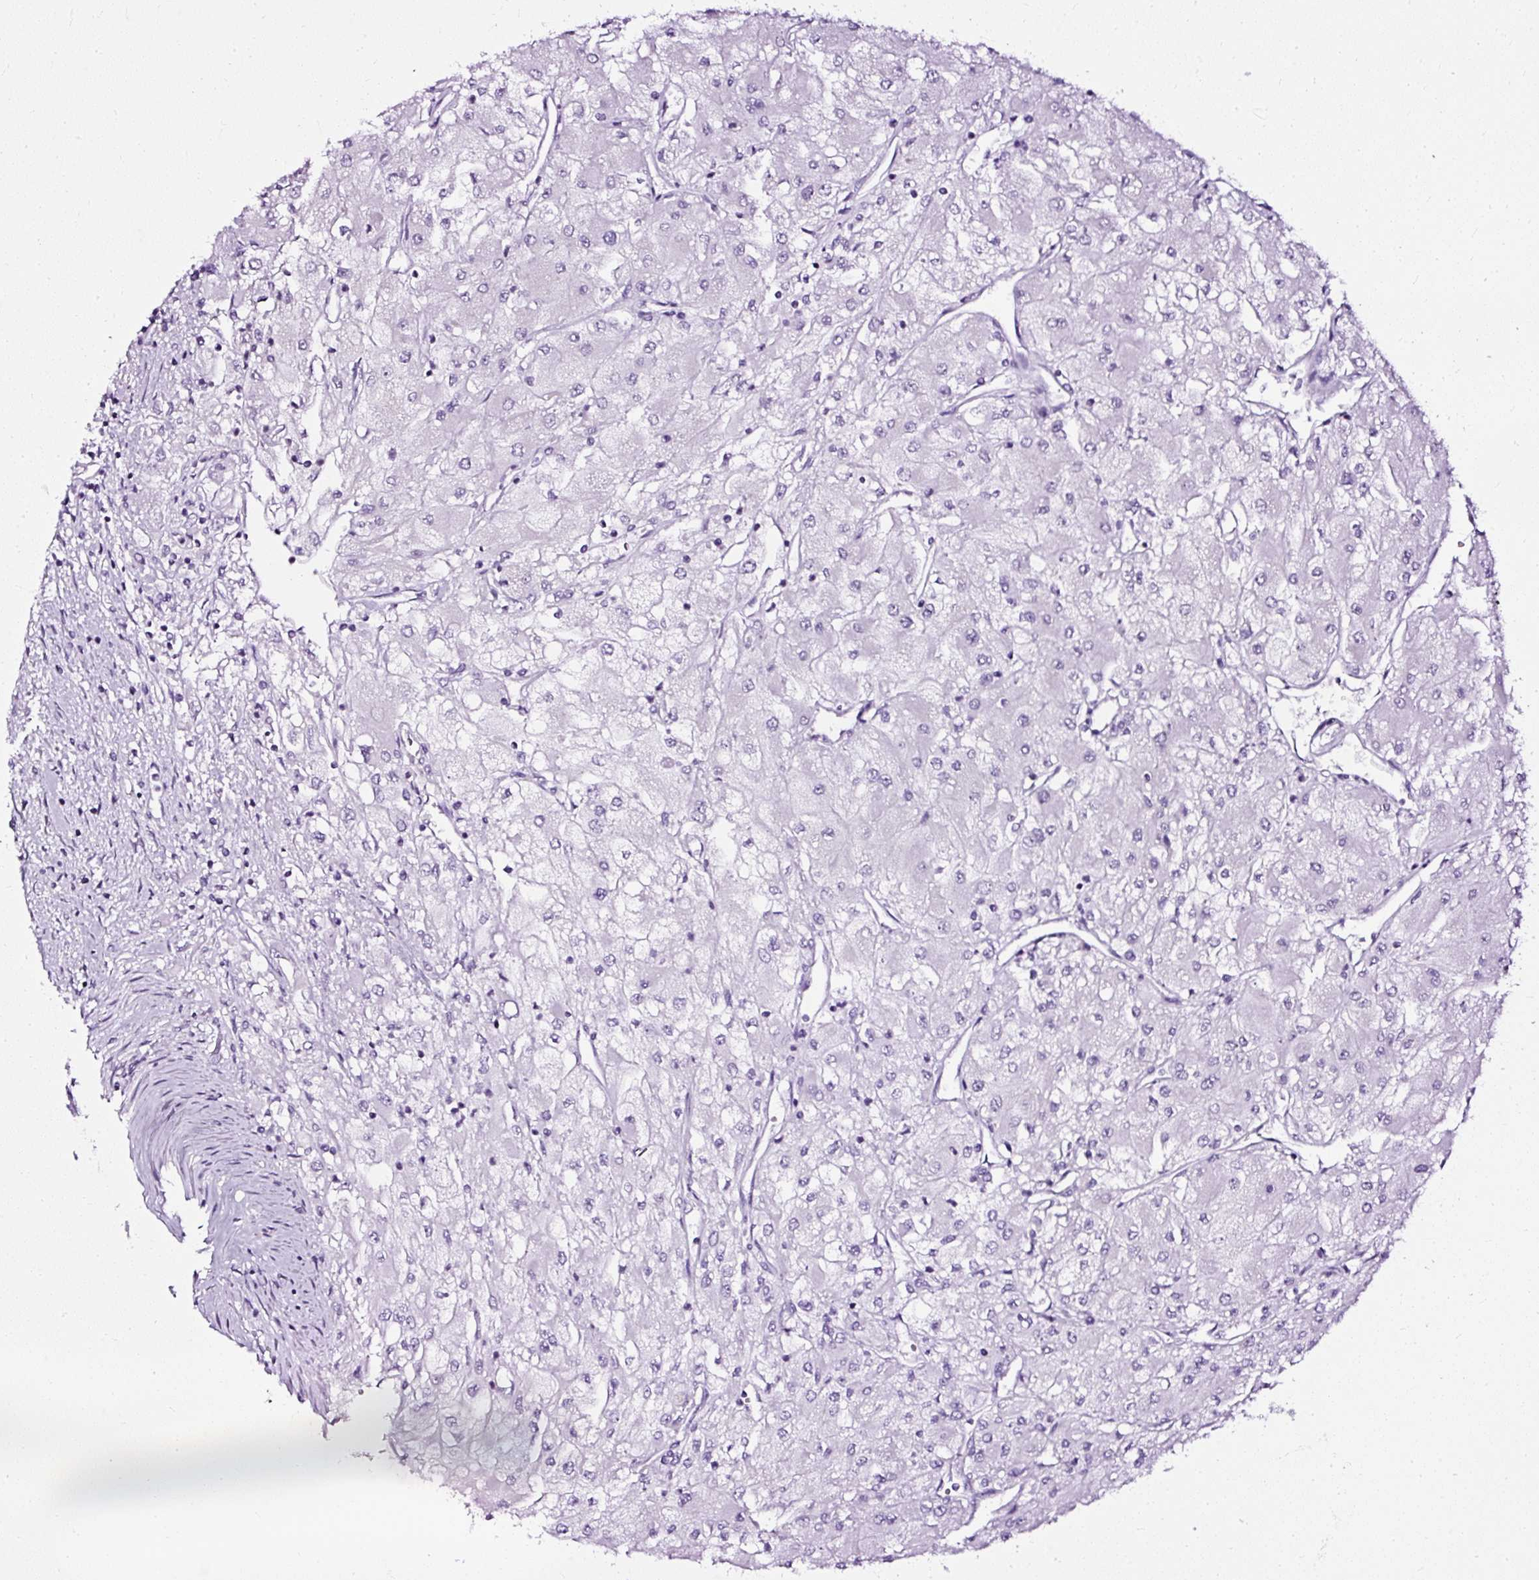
{"staining": {"intensity": "negative", "quantity": "none", "location": "none"}, "tissue": "renal cancer", "cell_type": "Tumor cells", "image_type": "cancer", "snomed": [{"axis": "morphology", "description": "Adenocarcinoma, NOS"}, {"axis": "topography", "description": "Kidney"}], "caption": "This is an IHC image of renal adenocarcinoma. There is no expression in tumor cells.", "gene": "ATP2A1", "patient": {"sex": "male", "age": 80}}